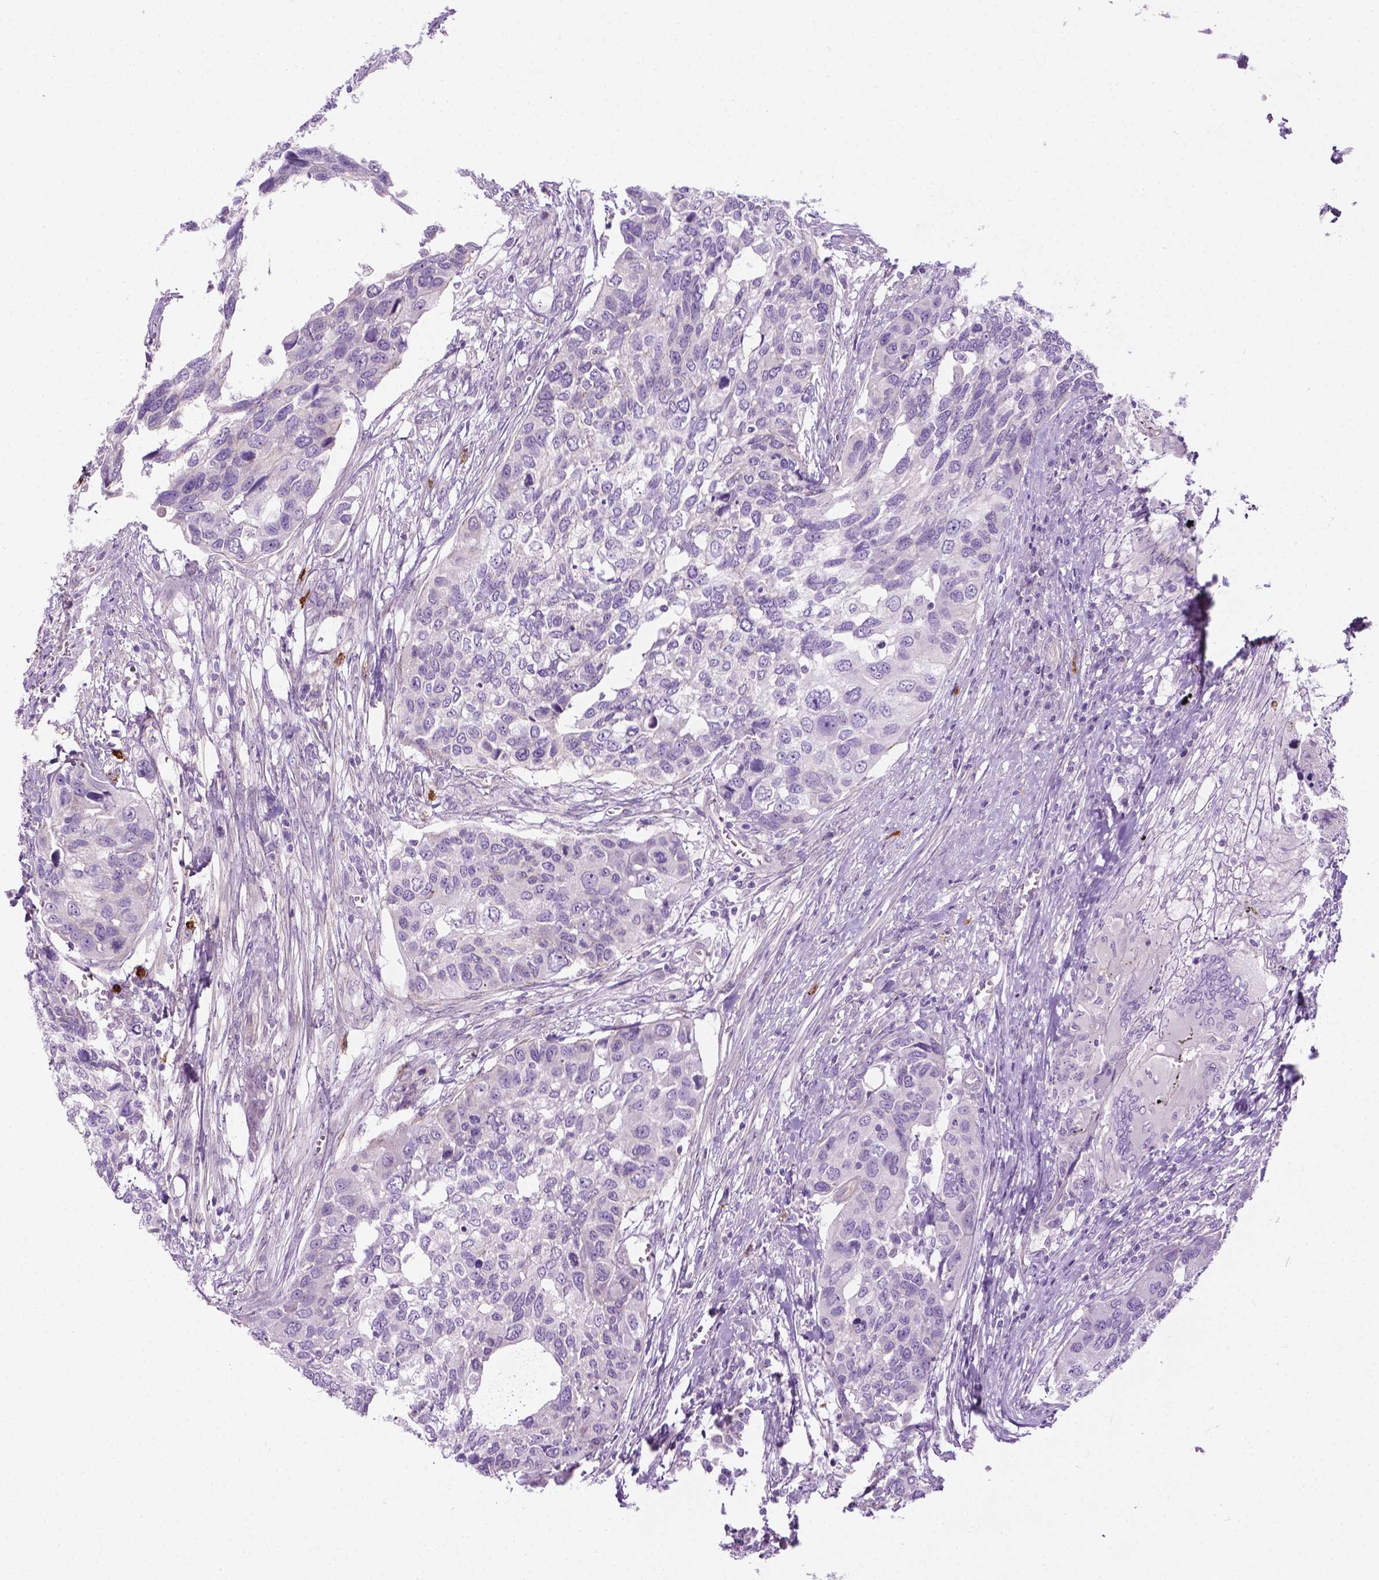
{"staining": {"intensity": "negative", "quantity": "none", "location": "none"}, "tissue": "urothelial cancer", "cell_type": "Tumor cells", "image_type": "cancer", "snomed": [{"axis": "morphology", "description": "Urothelial carcinoma, High grade"}, {"axis": "topography", "description": "Urinary bladder"}], "caption": "Immunohistochemistry (IHC) of urothelial cancer demonstrates no expression in tumor cells.", "gene": "SPECC1L", "patient": {"sex": "male", "age": 60}}